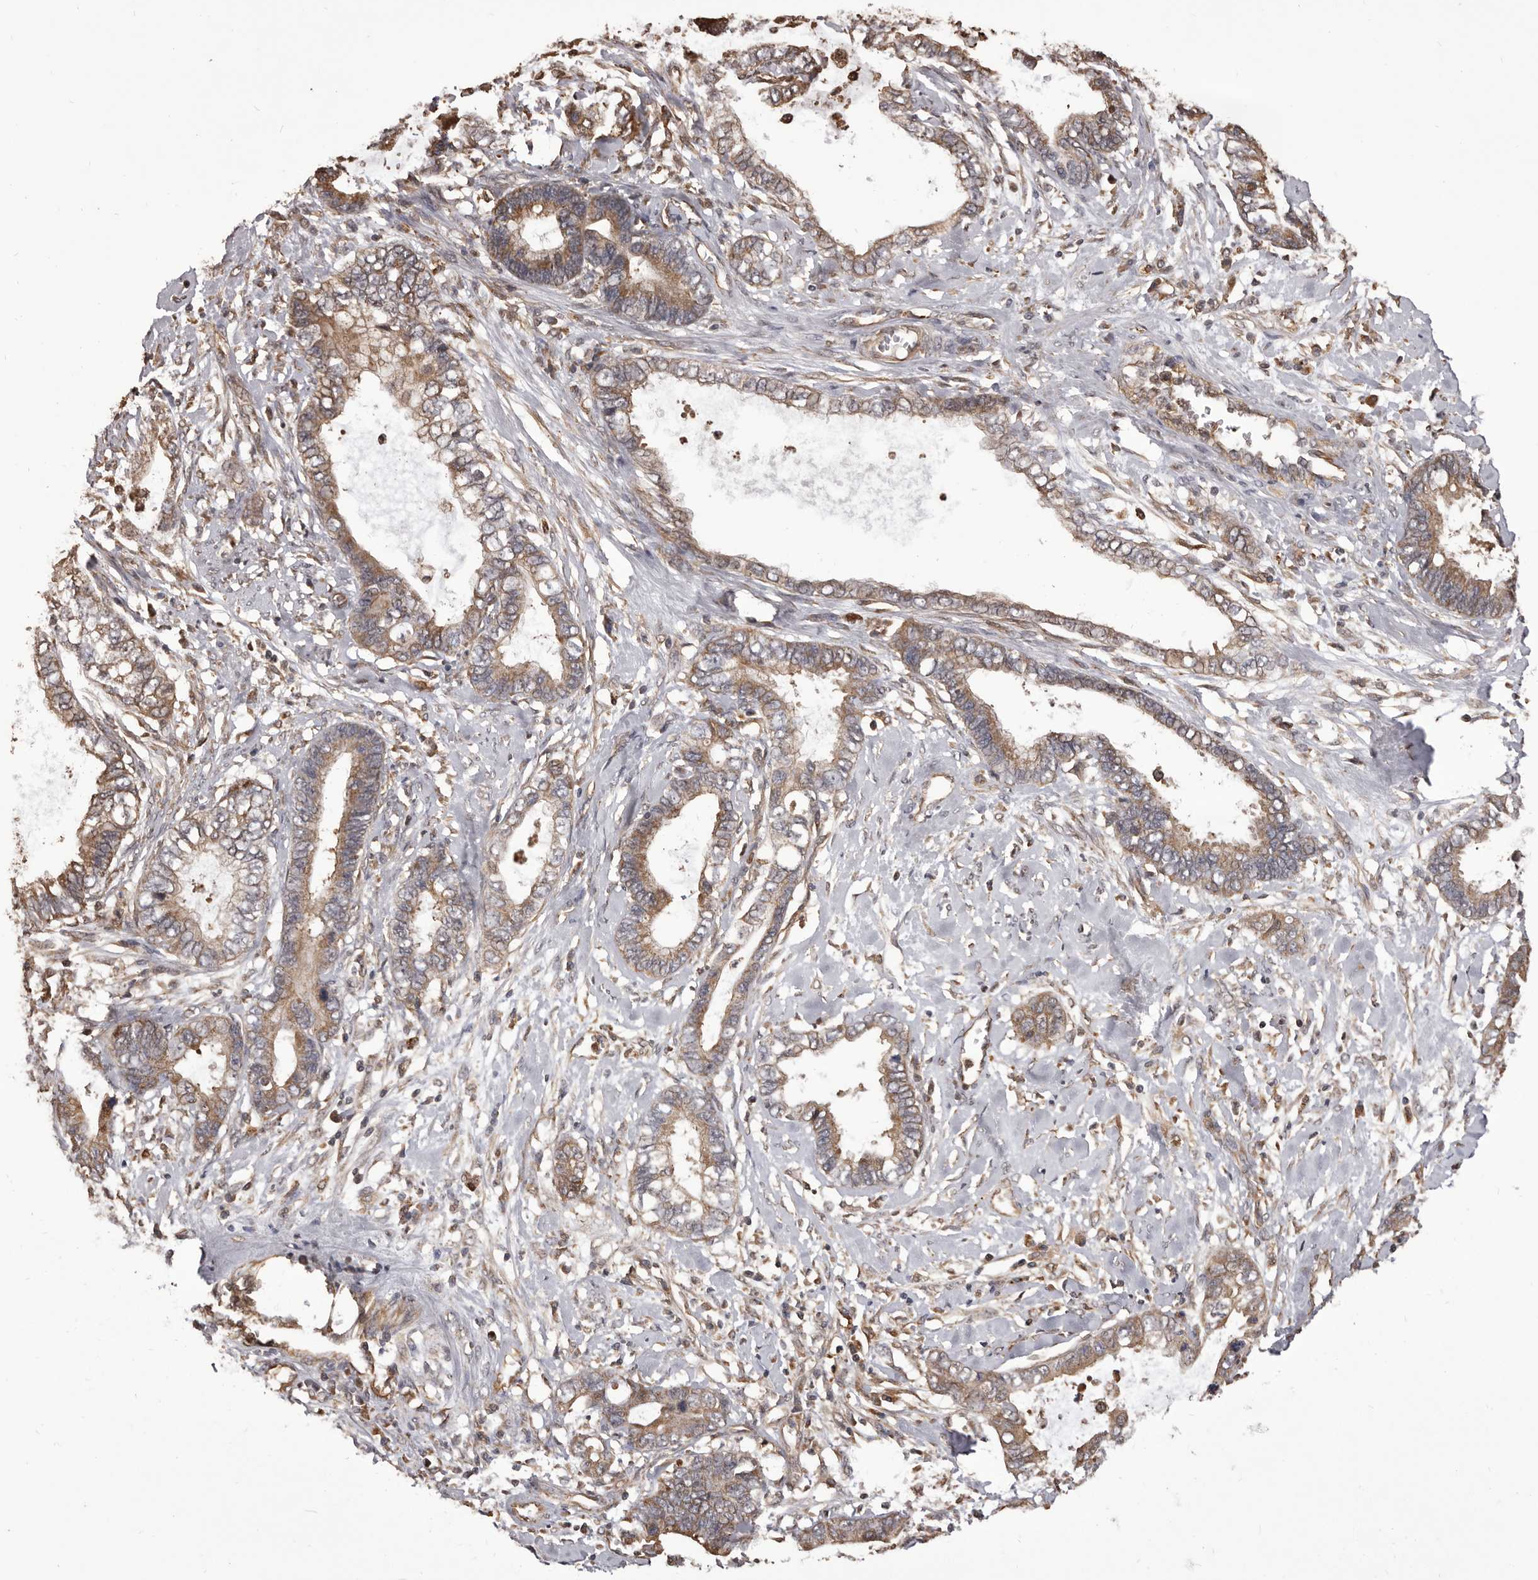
{"staining": {"intensity": "moderate", "quantity": ">75%", "location": "cytoplasmic/membranous"}, "tissue": "cervical cancer", "cell_type": "Tumor cells", "image_type": "cancer", "snomed": [{"axis": "morphology", "description": "Adenocarcinoma, NOS"}, {"axis": "topography", "description": "Cervix"}], "caption": "About >75% of tumor cells in human cervical cancer (adenocarcinoma) exhibit moderate cytoplasmic/membranous protein positivity as visualized by brown immunohistochemical staining.", "gene": "ALPK1", "patient": {"sex": "female", "age": 44}}